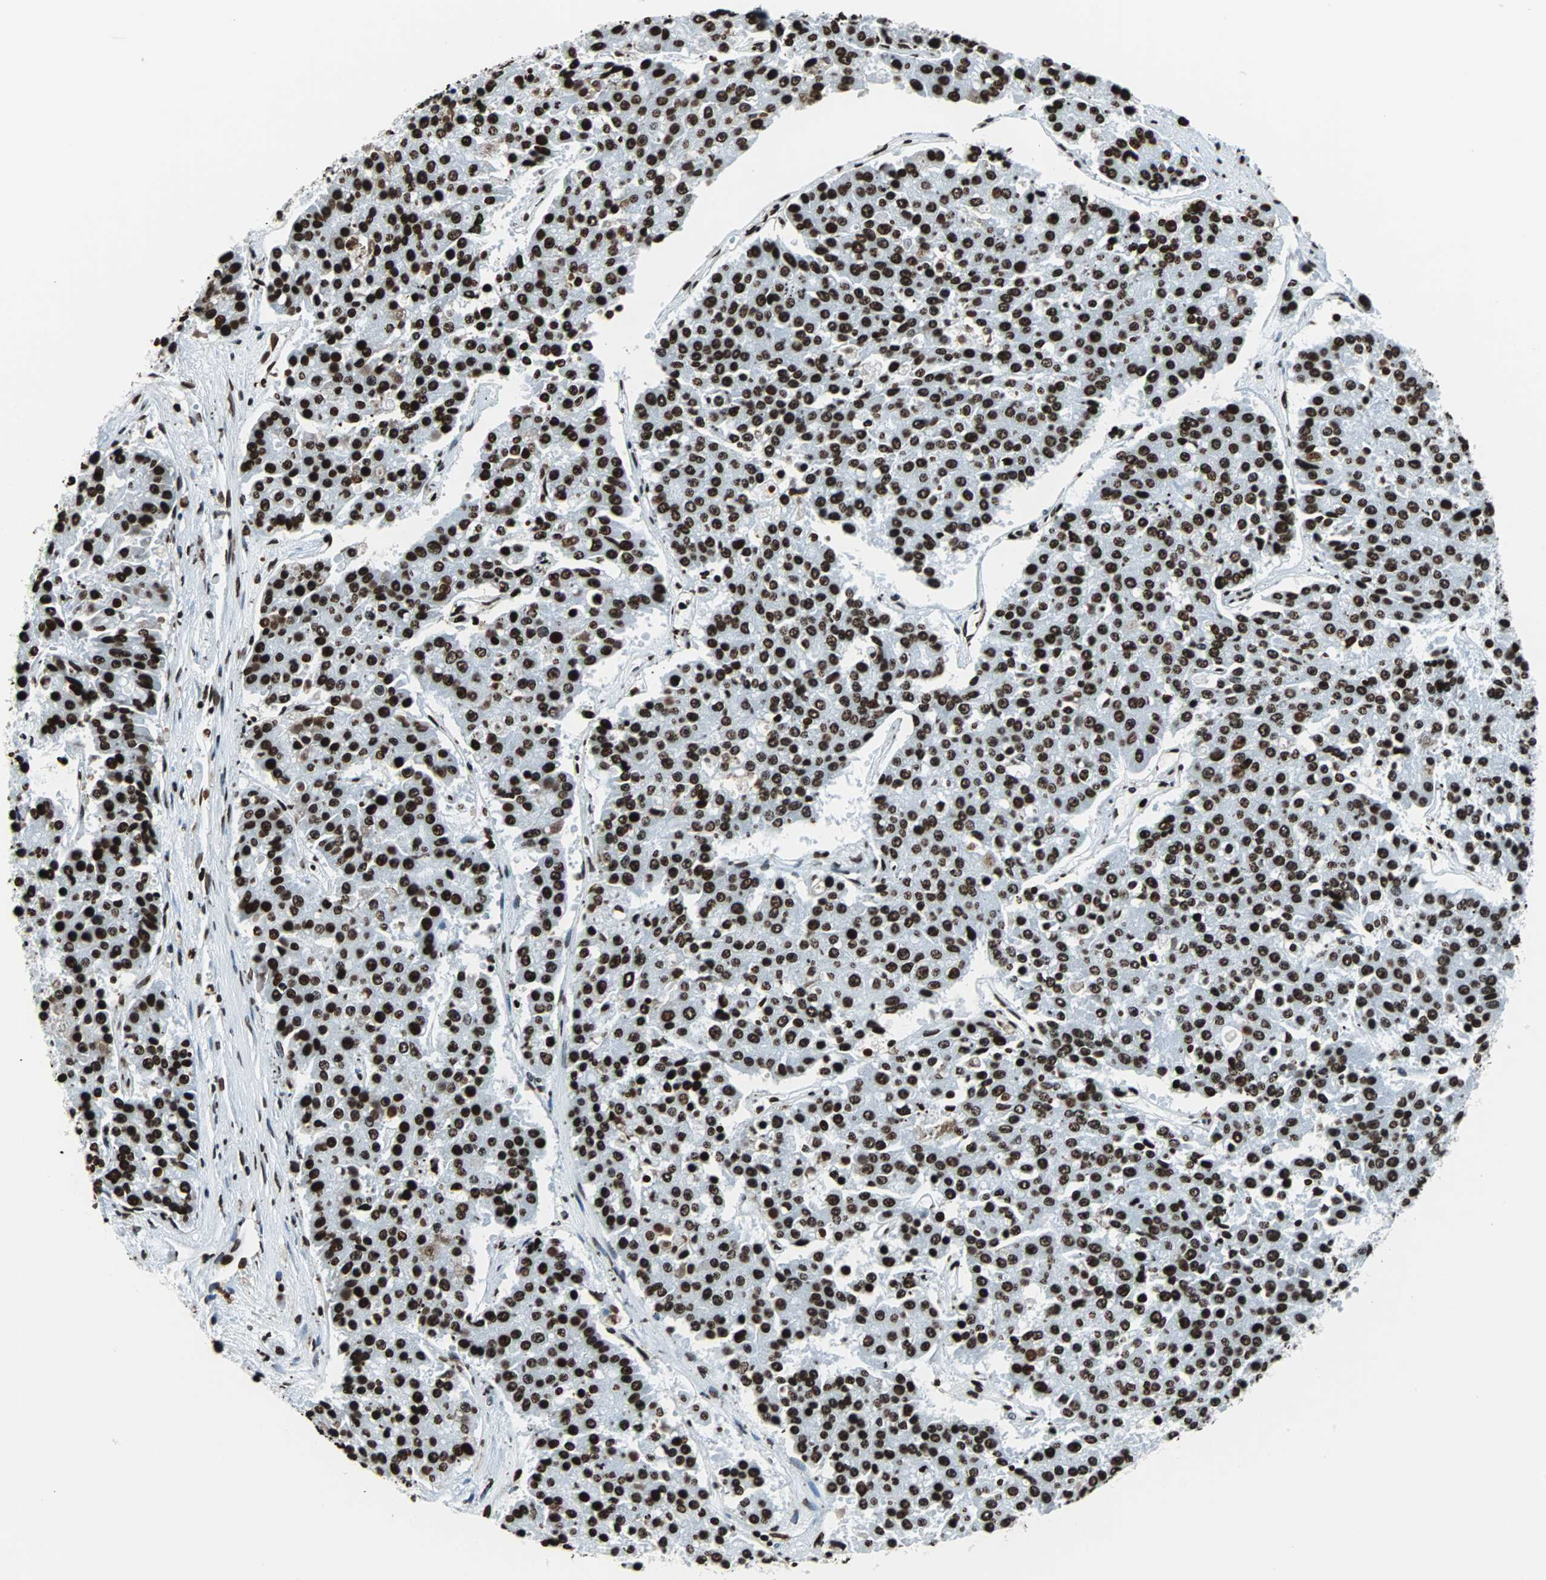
{"staining": {"intensity": "strong", "quantity": ">75%", "location": "nuclear"}, "tissue": "pancreatic cancer", "cell_type": "Tumor cells", "image_type": "cancer", "snomed": [{"axis": "morphology", "description": "Adenocarcinoma, NOS"}, {"axis": "topography", "description": "Pancreas"}], "caption": "High-power microscopy captured an immunohistochemistry image of pancreatic cancer, revealing strong nuclear expression in about >75% of tumor cells.", "gene": "H2BC18", "patient": {"sex": "male", "age": 50}}